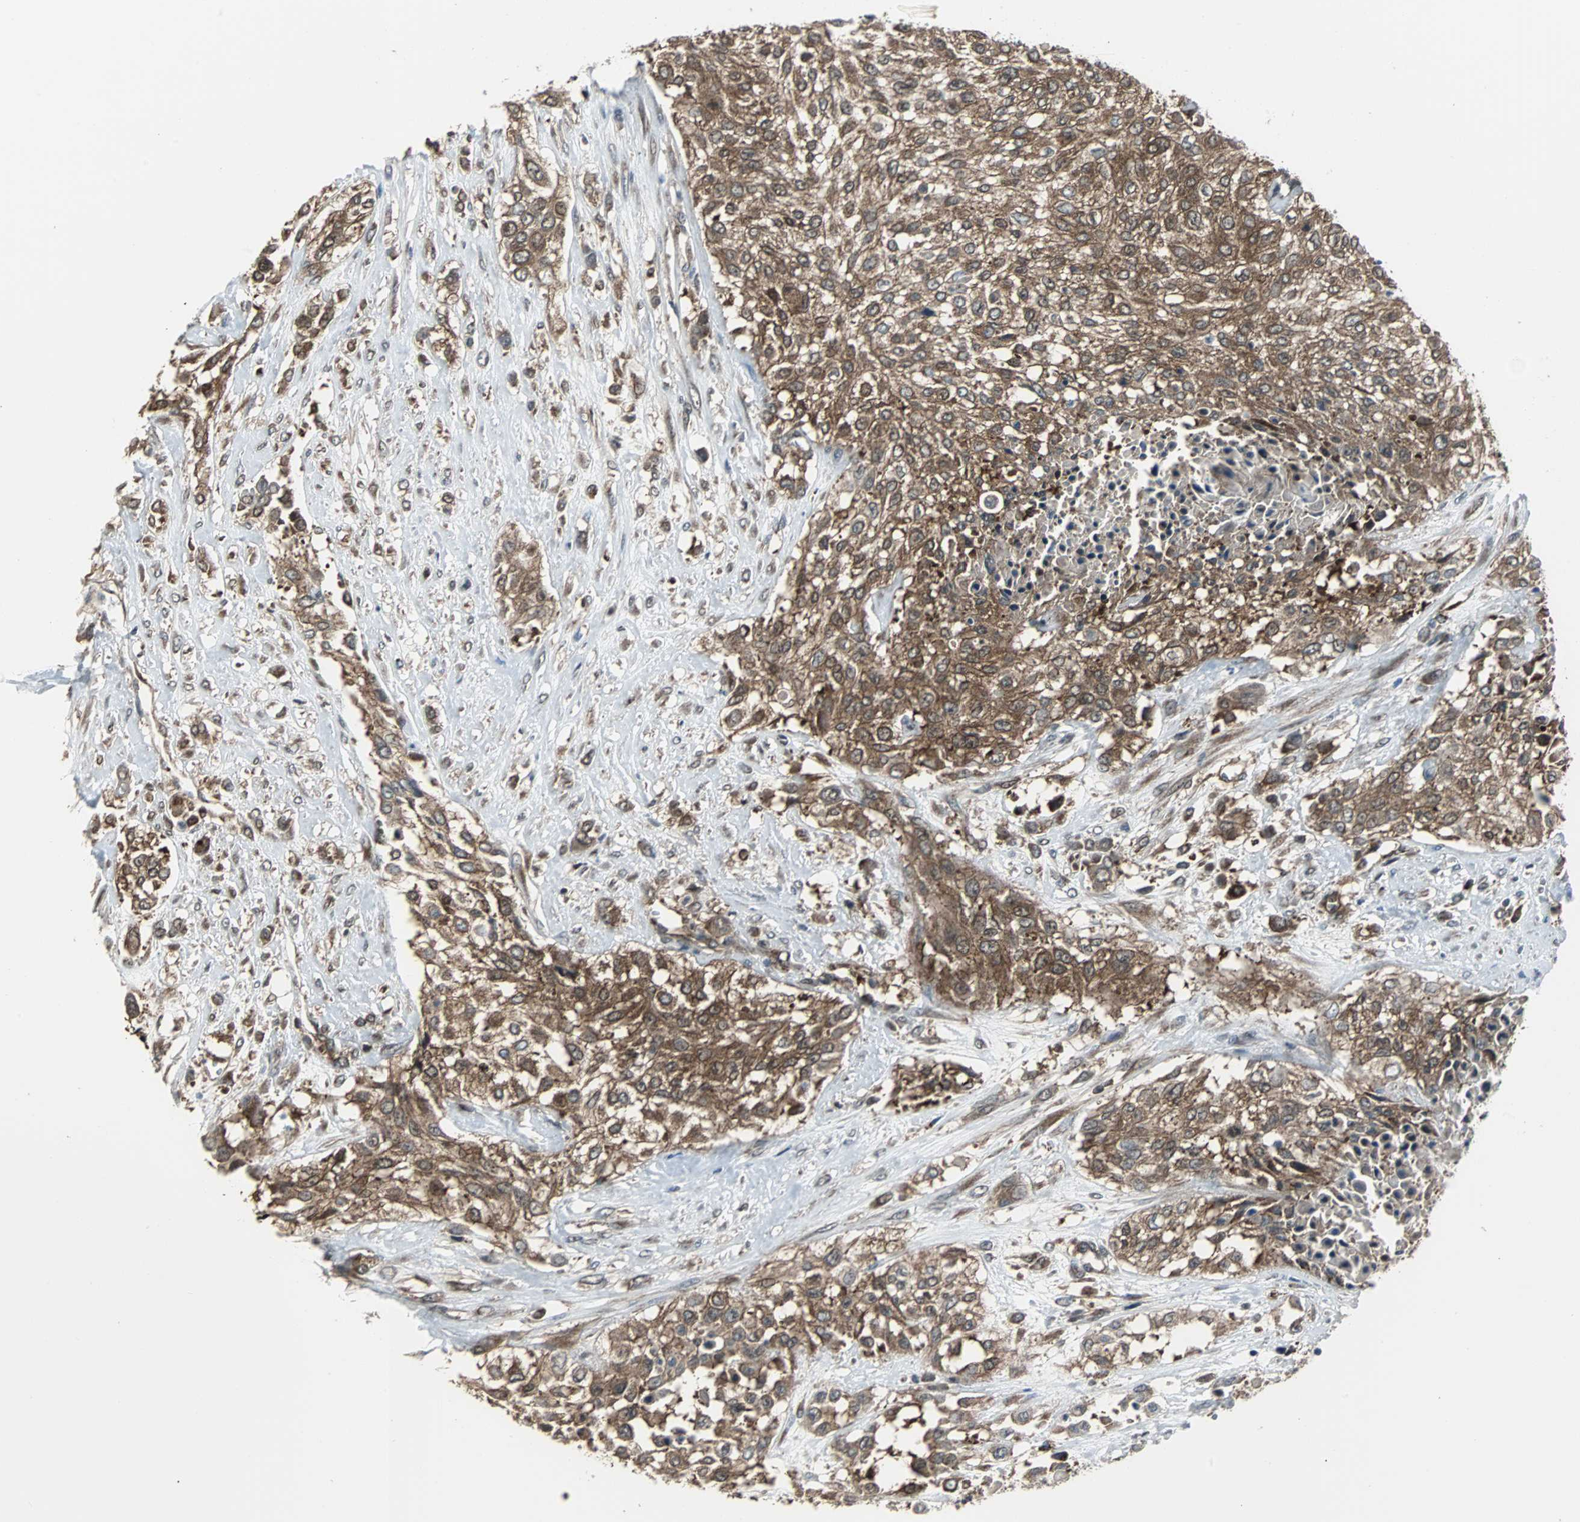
{"staining": {"intensity": "strong", "quantity": ">75%", "location": "cytoplasmic/membranous"}, "tissue": "urothelial cancer", "cell_type": "Tumor cells", "image_type": "cancer", "snomed": [{"axis": "morphology", "description": "Urothelial carcinoma, High grade"}, {"axis": "topography", "description": "Urinary bladder"}], "caption": "High-power microscopy captured an immunohistochemistry (IHC) histopathology image of urothelial cancer, revealing strong cytoplasmic/membranous positivity in approximately >75% of tumor cells.", "gene": "RELA", "patient": {"sex": "male", "age": 57}}